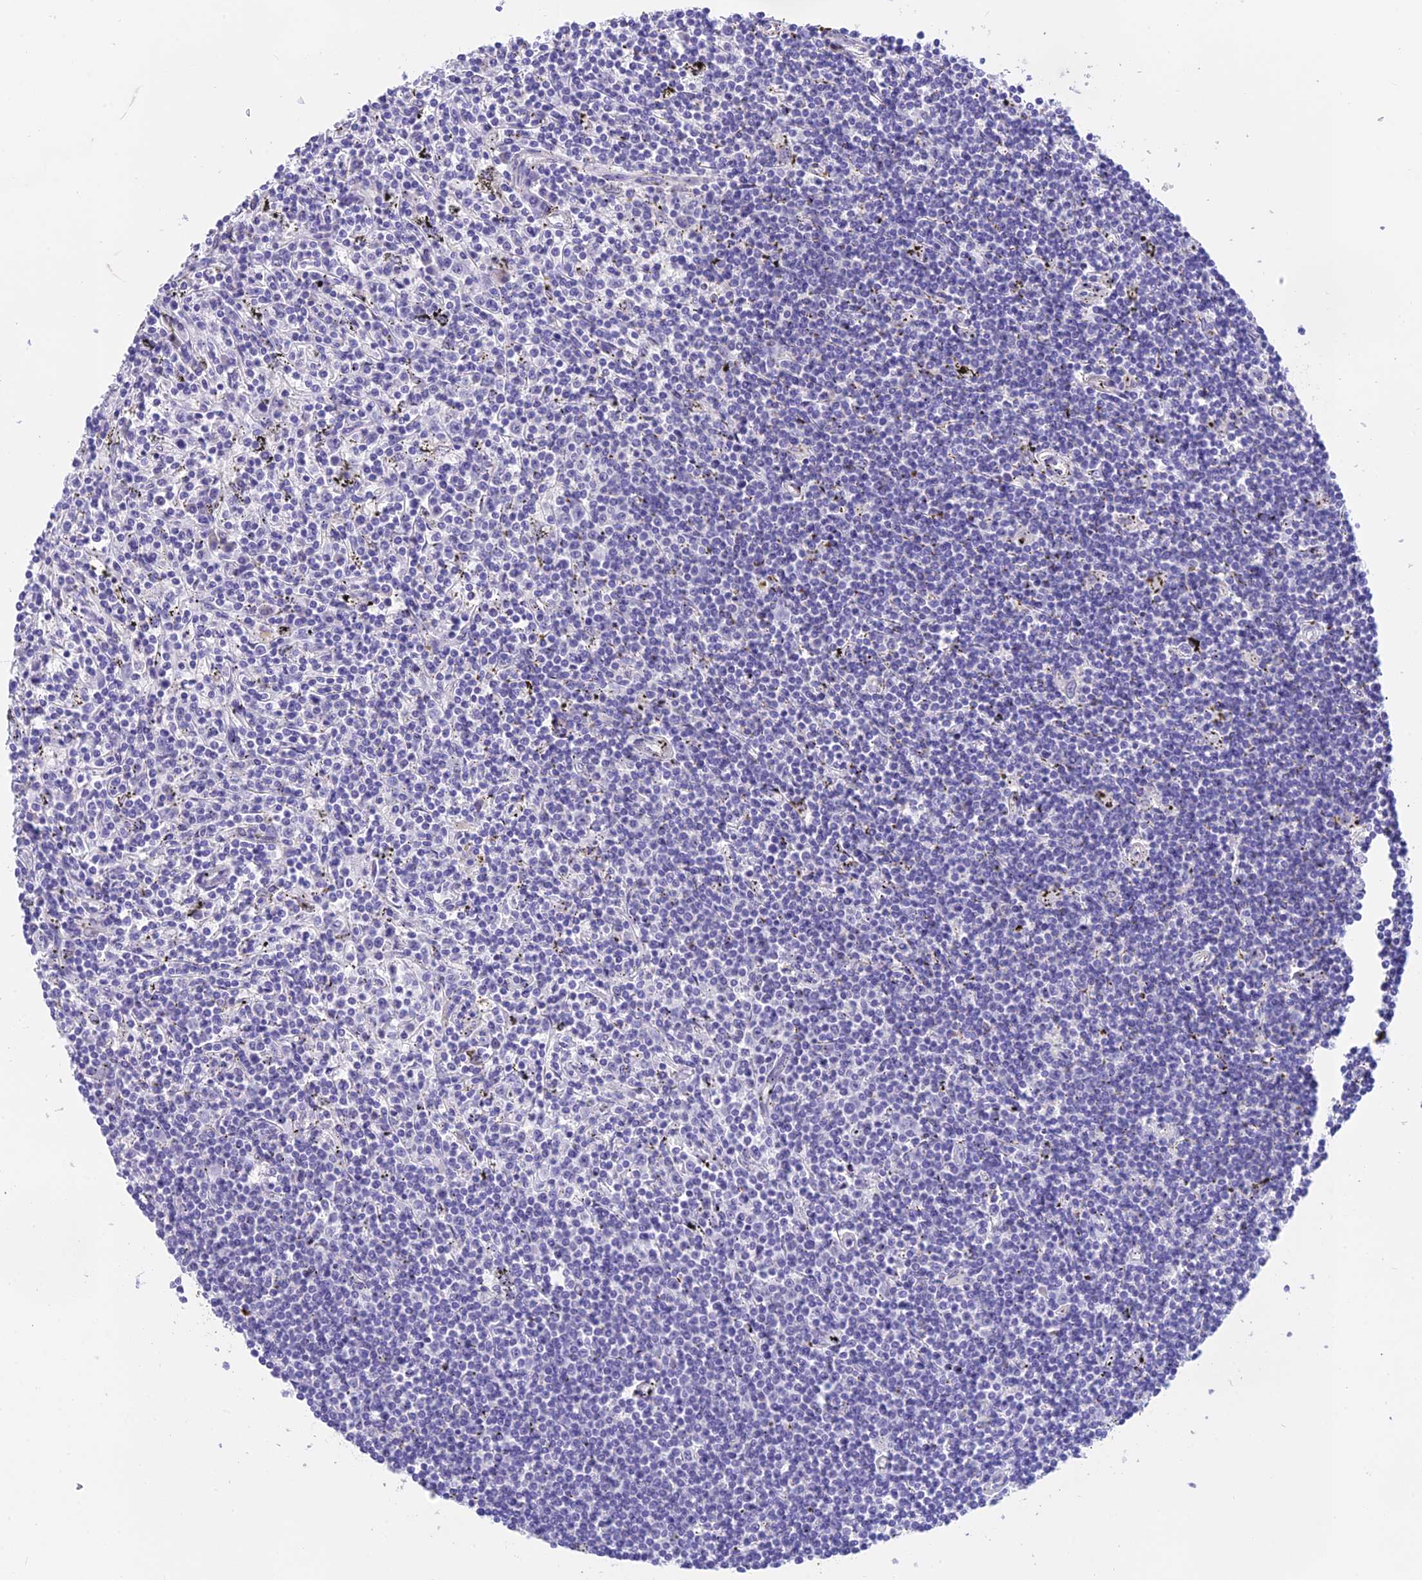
{"staining": {"intensity": "negative", "quantity": "none", "location": "none"}, "tissue": "lymphoma", "cell_type": "Tumor cells", "image_type": "cancer", "snomed": [{"axis": "morphology", "description": "Malignant lymphoma, non-Hodgkin's type, Low grade"}, {"axis": "topography", "description": "Spleen"}], "caption": "This histopathology image is of malignant lymphoma, non-Hodgkin's type (low-grade) stained with immunohistochemistry (IHC) to label a protein in brown with the nuclei are counter-stained blue. There is no expression in tumor cells.", "gene": "C17orf67", "patient": {"sex": "male", "age": 76}}